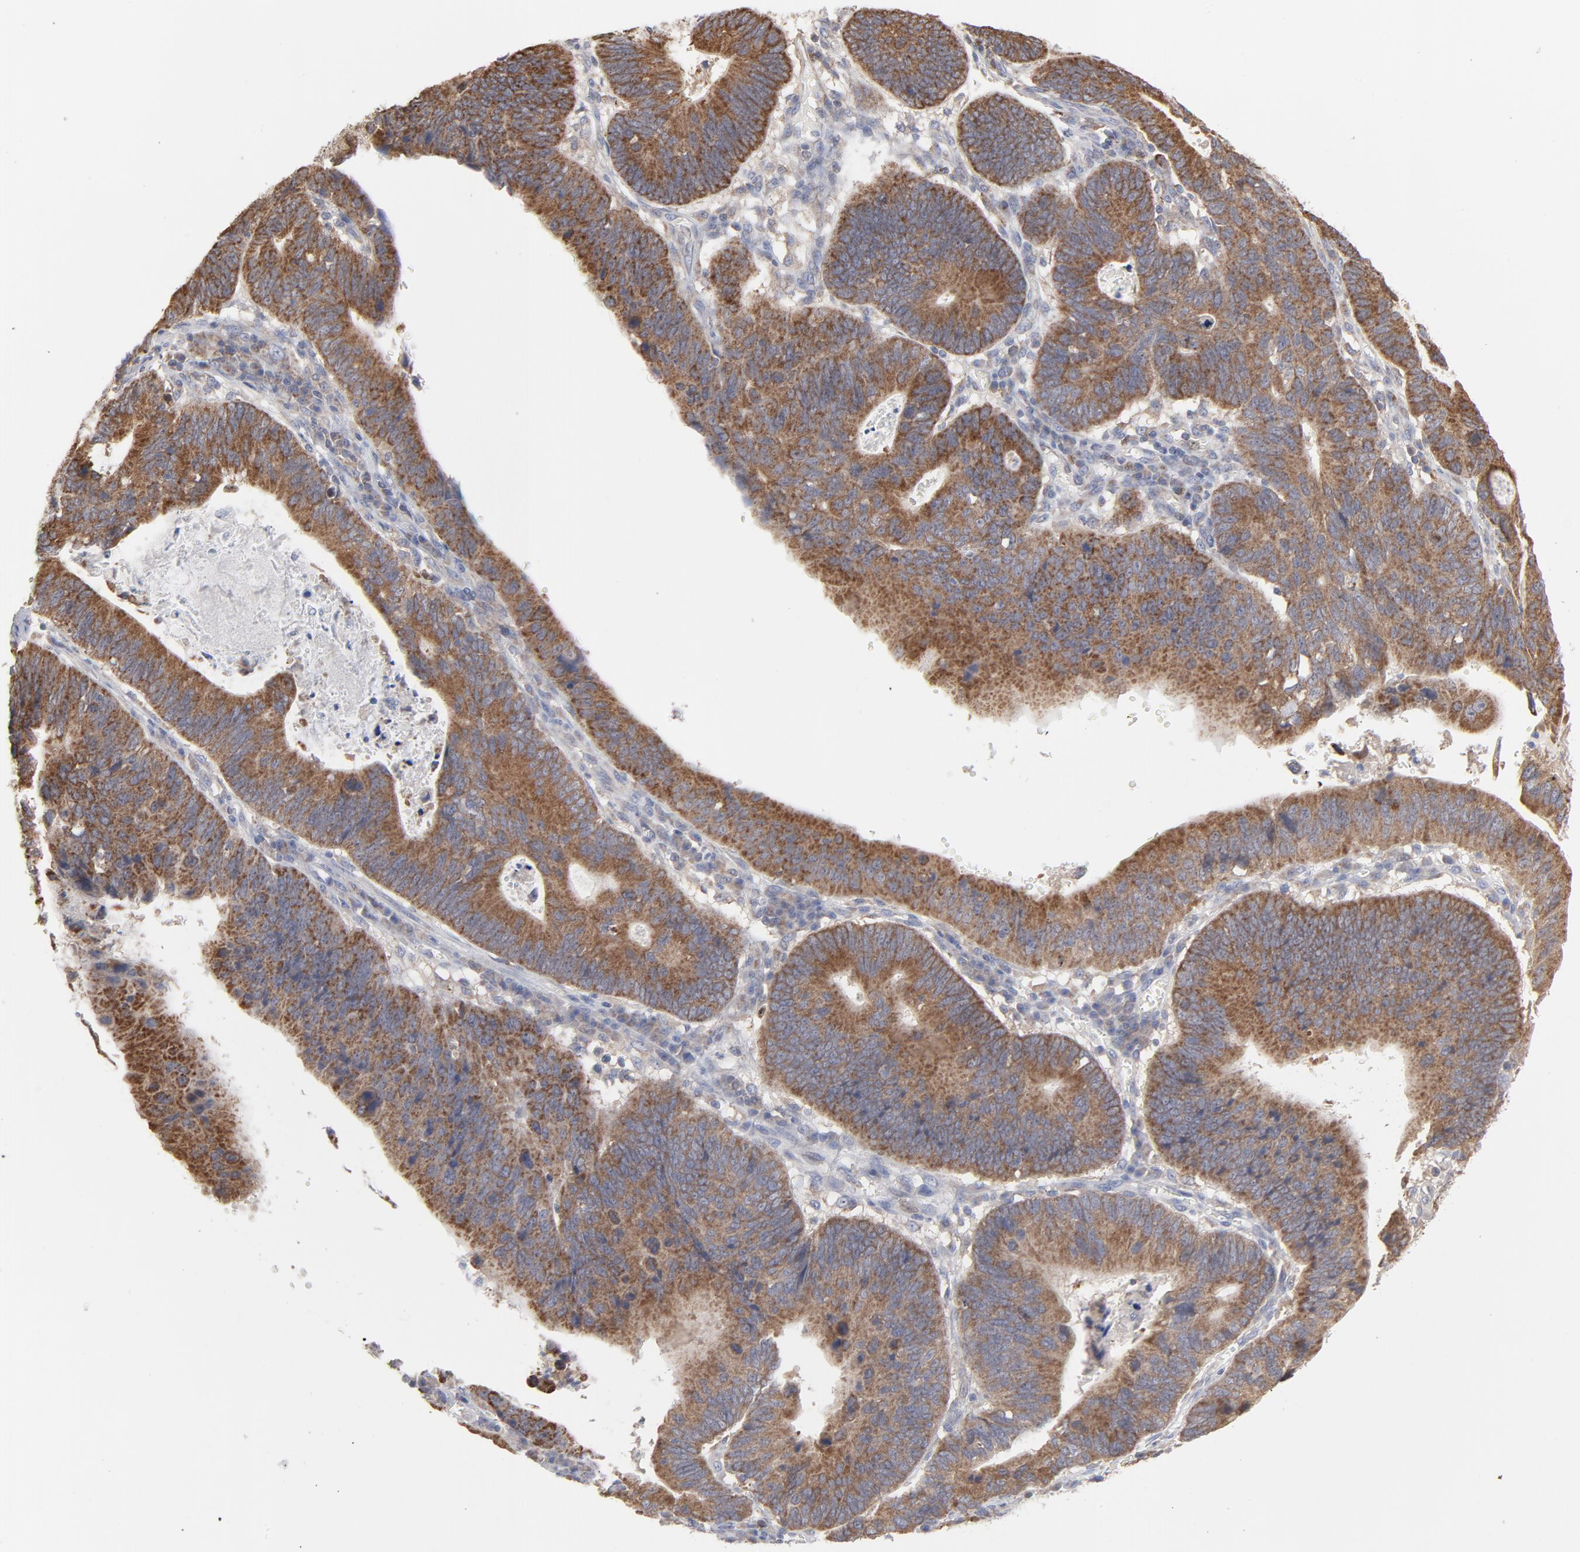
{"staining": {"intensity": "moderate", "quantity": ">75%", "location": "cytoplasmic/membranous"}, "tissue": "stomach cancer", "cell_type": "Tumor cells", "image_type": "cancer", "snomed": [{"axis": "morphology", "description": "Adenocarcinoma, NOS"}, {"axis": "topography", "description": "Stomach"}], "caption": "Tumor cells reveal medium levels of moderate cytoplasmic/membranous expression in about >75% of cells in stomach cancer. (Brightfield microscopy of DAB IHC at high magnification).", "gene": "PPFIBP2", "patient": {"sex": "male", "age": 59}}